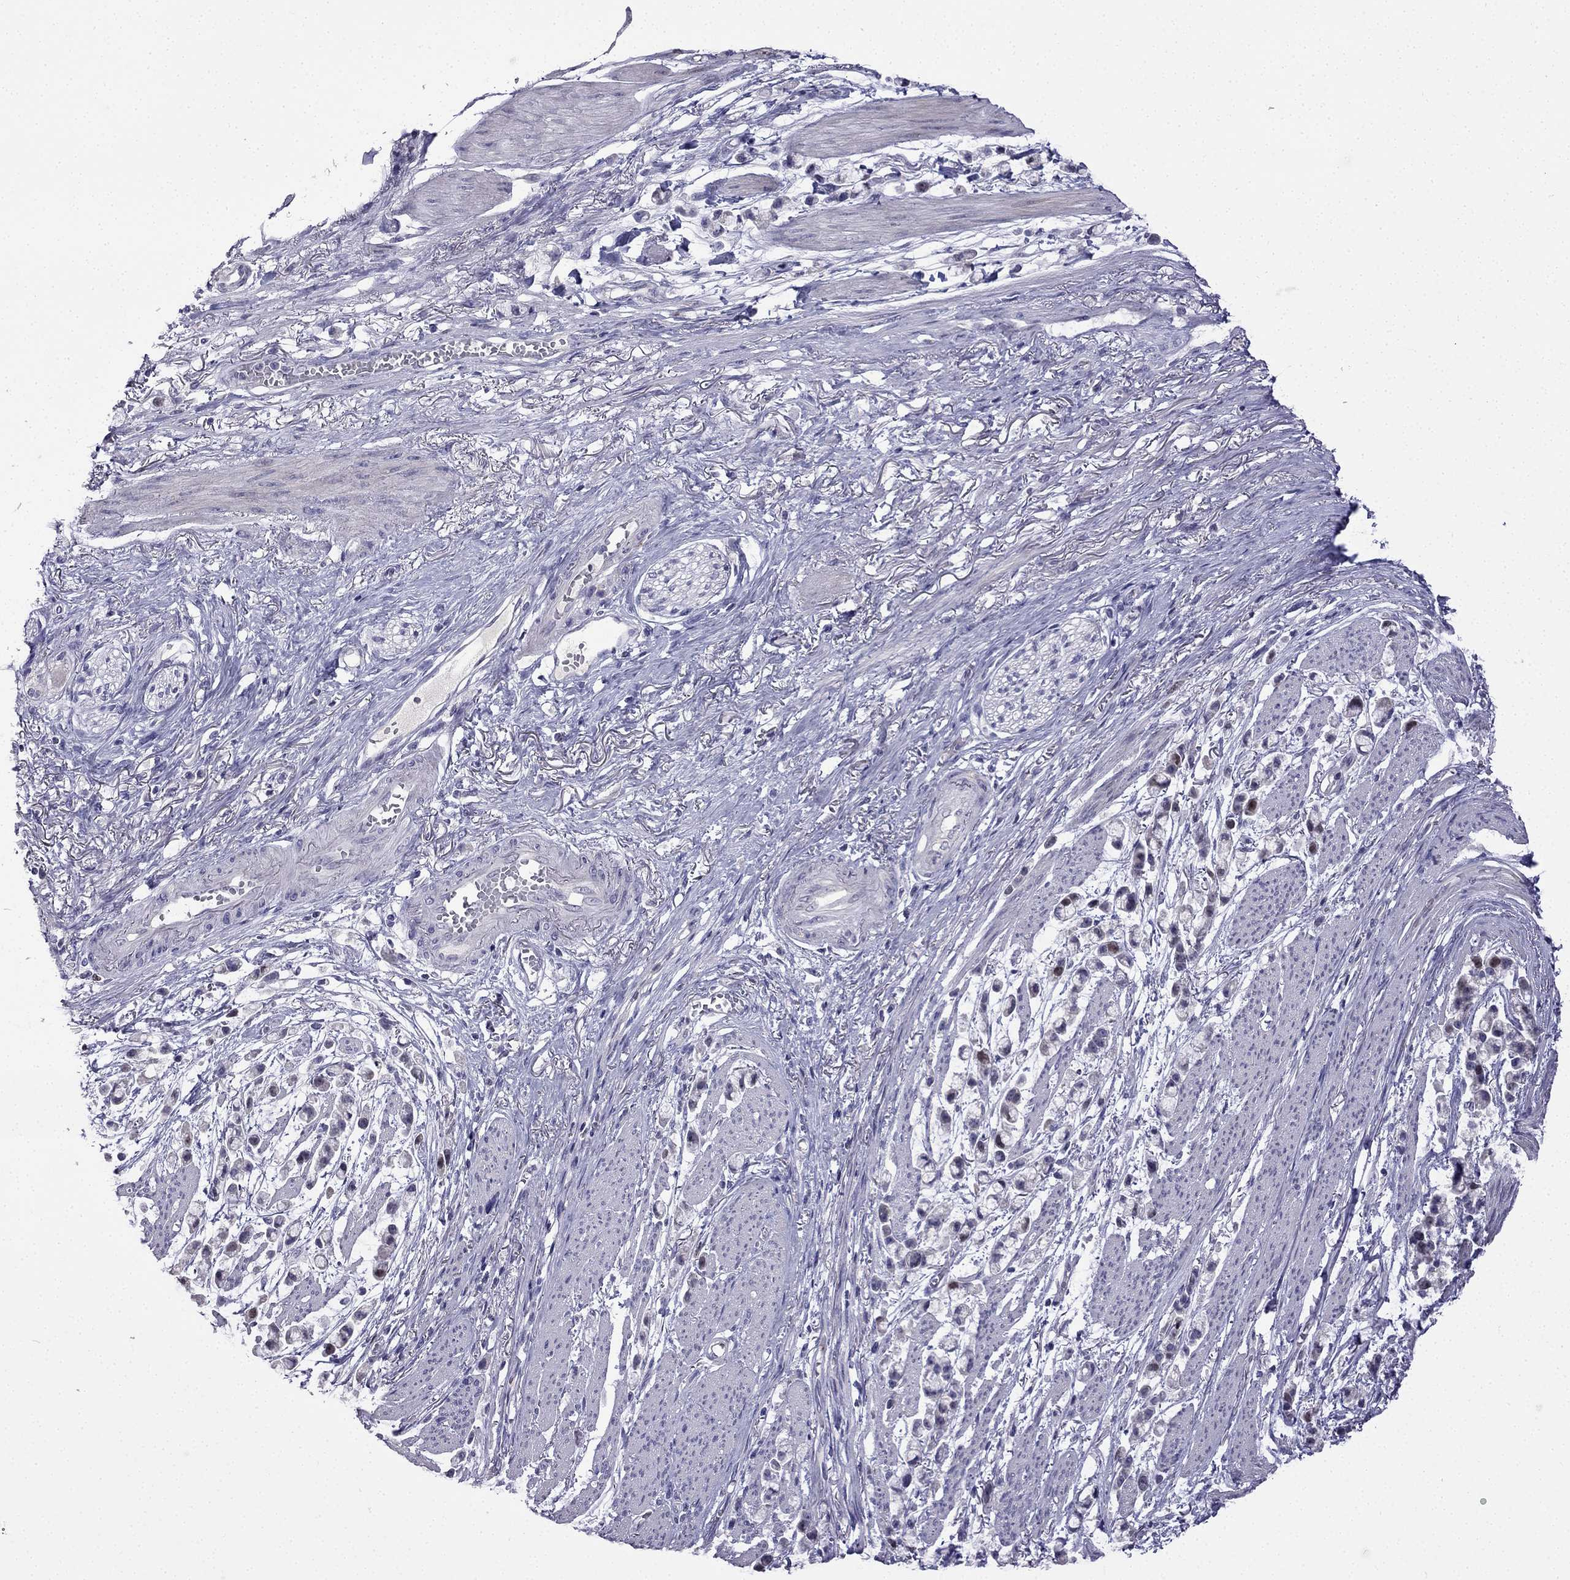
{"staining": {"intensity": "weak", "quantity": "<25%", "location": "nuclear"}, "tissue": "stomach cancer", "cell_type": "Tumor cells", "image_type": "cancer", "snomed": [{"axis": "morphology", "description": "Adenocarcinoma, NOS"}, {"axis": "topography", "description": "Stomach"}], "caption": "High magnification brightfield microscopy of stomach cancer (adenocarcinoma) stained with DAB (3,3'-diaminobenzidine) (brown) and counterstained with hematoxylin (blue): tumor cells show no significant positivity. (Brightfield microscopy of DAB IHC at high magnification).", "gene": "UHRF1", "patient": {"sex": "female", "age": 81}}